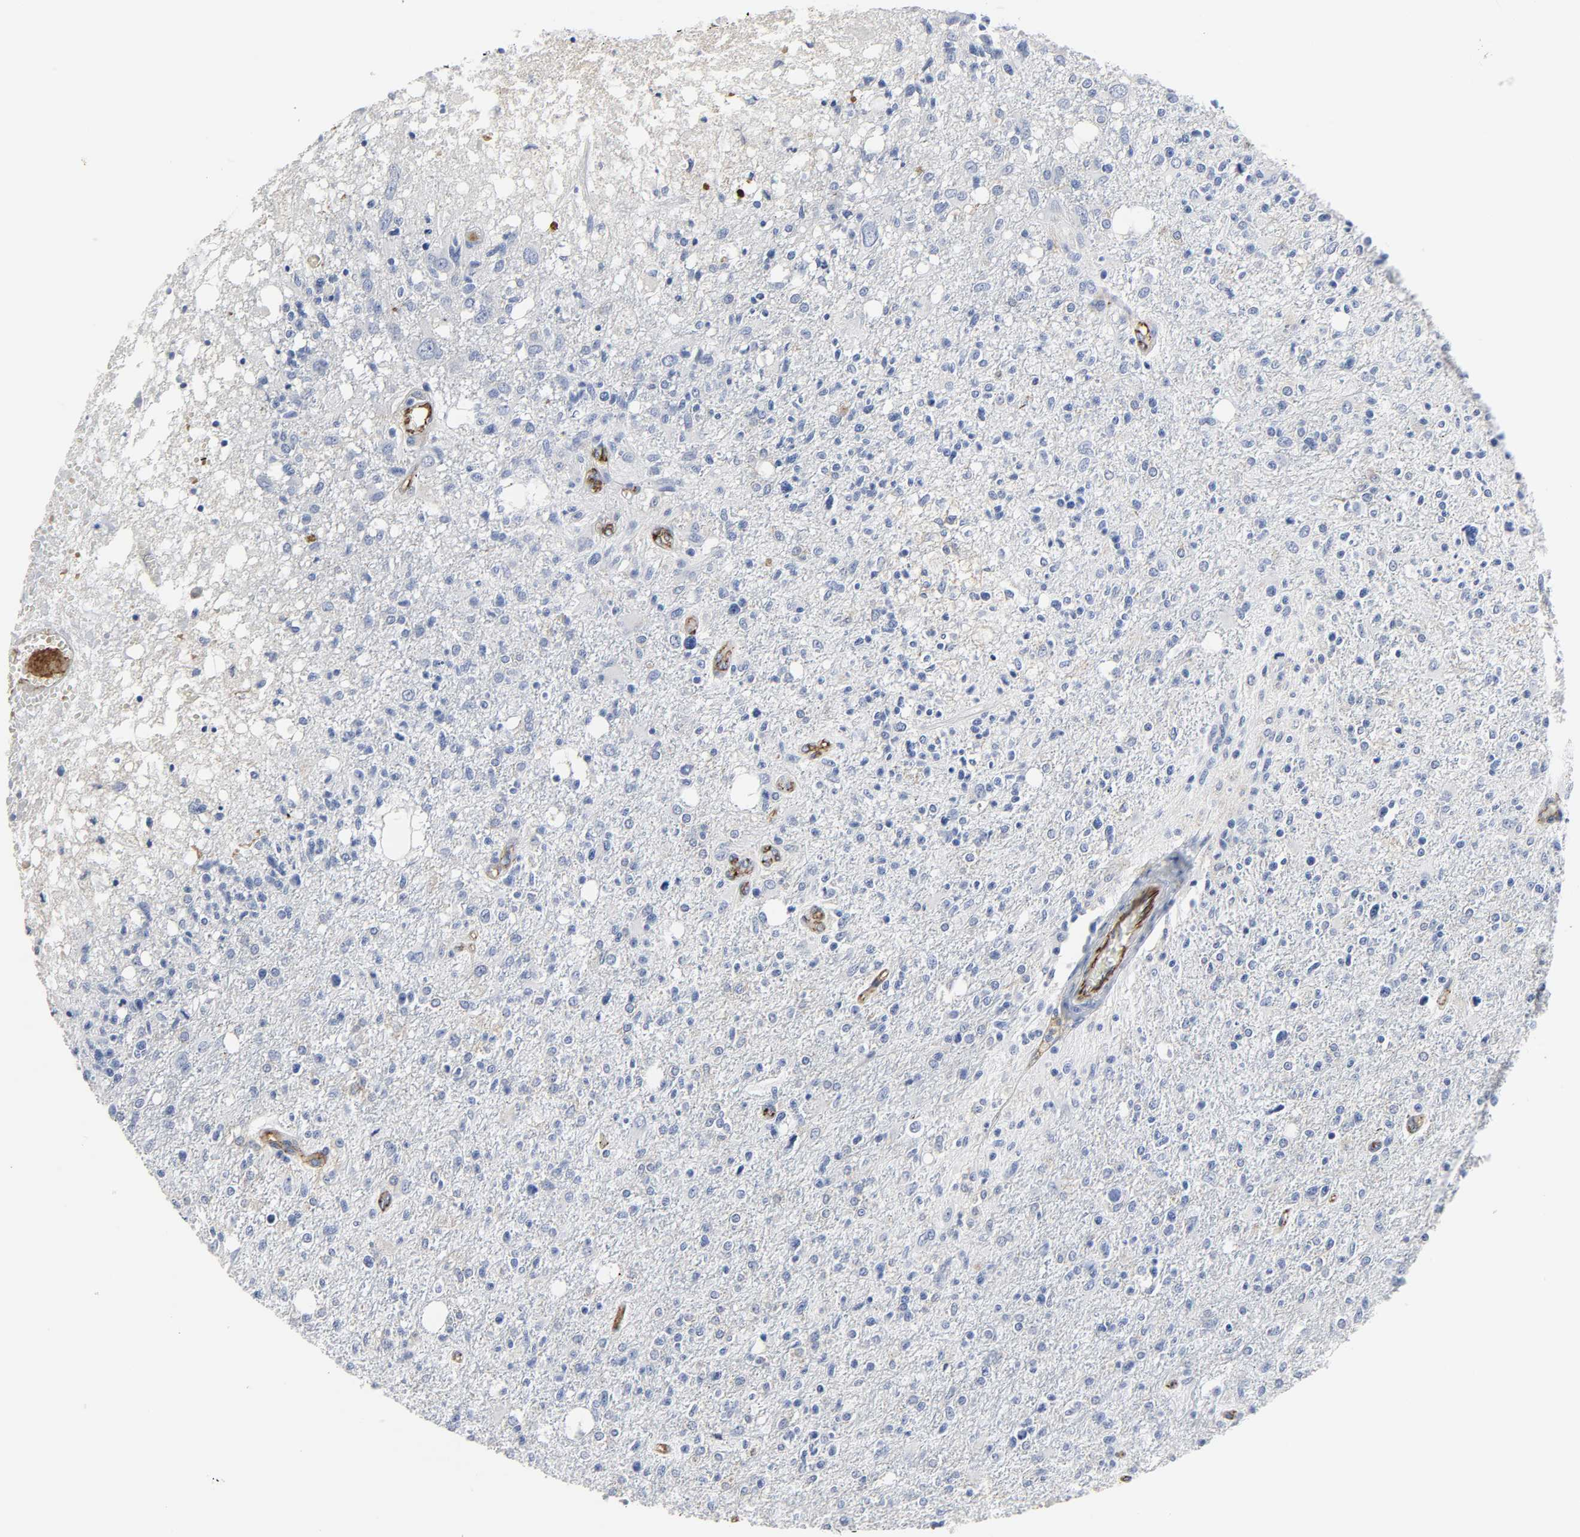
{"staining": {"intensity": "negative", "quantity": "none", "location": "none"}, "tissue": "glioma", "cell_type": "Tumor cells", "image_type": "cancer", "snomed": [{"axis": "morphology", "description": "Glioma, malignant, High grade"}, {"axis": "topography", "description": "Cerebral cortex"}], "caption": "Tumor cells show no significant expression in glioma.", "gene": "PECAM1", "patient": {"sex": "male", "age": 76}}